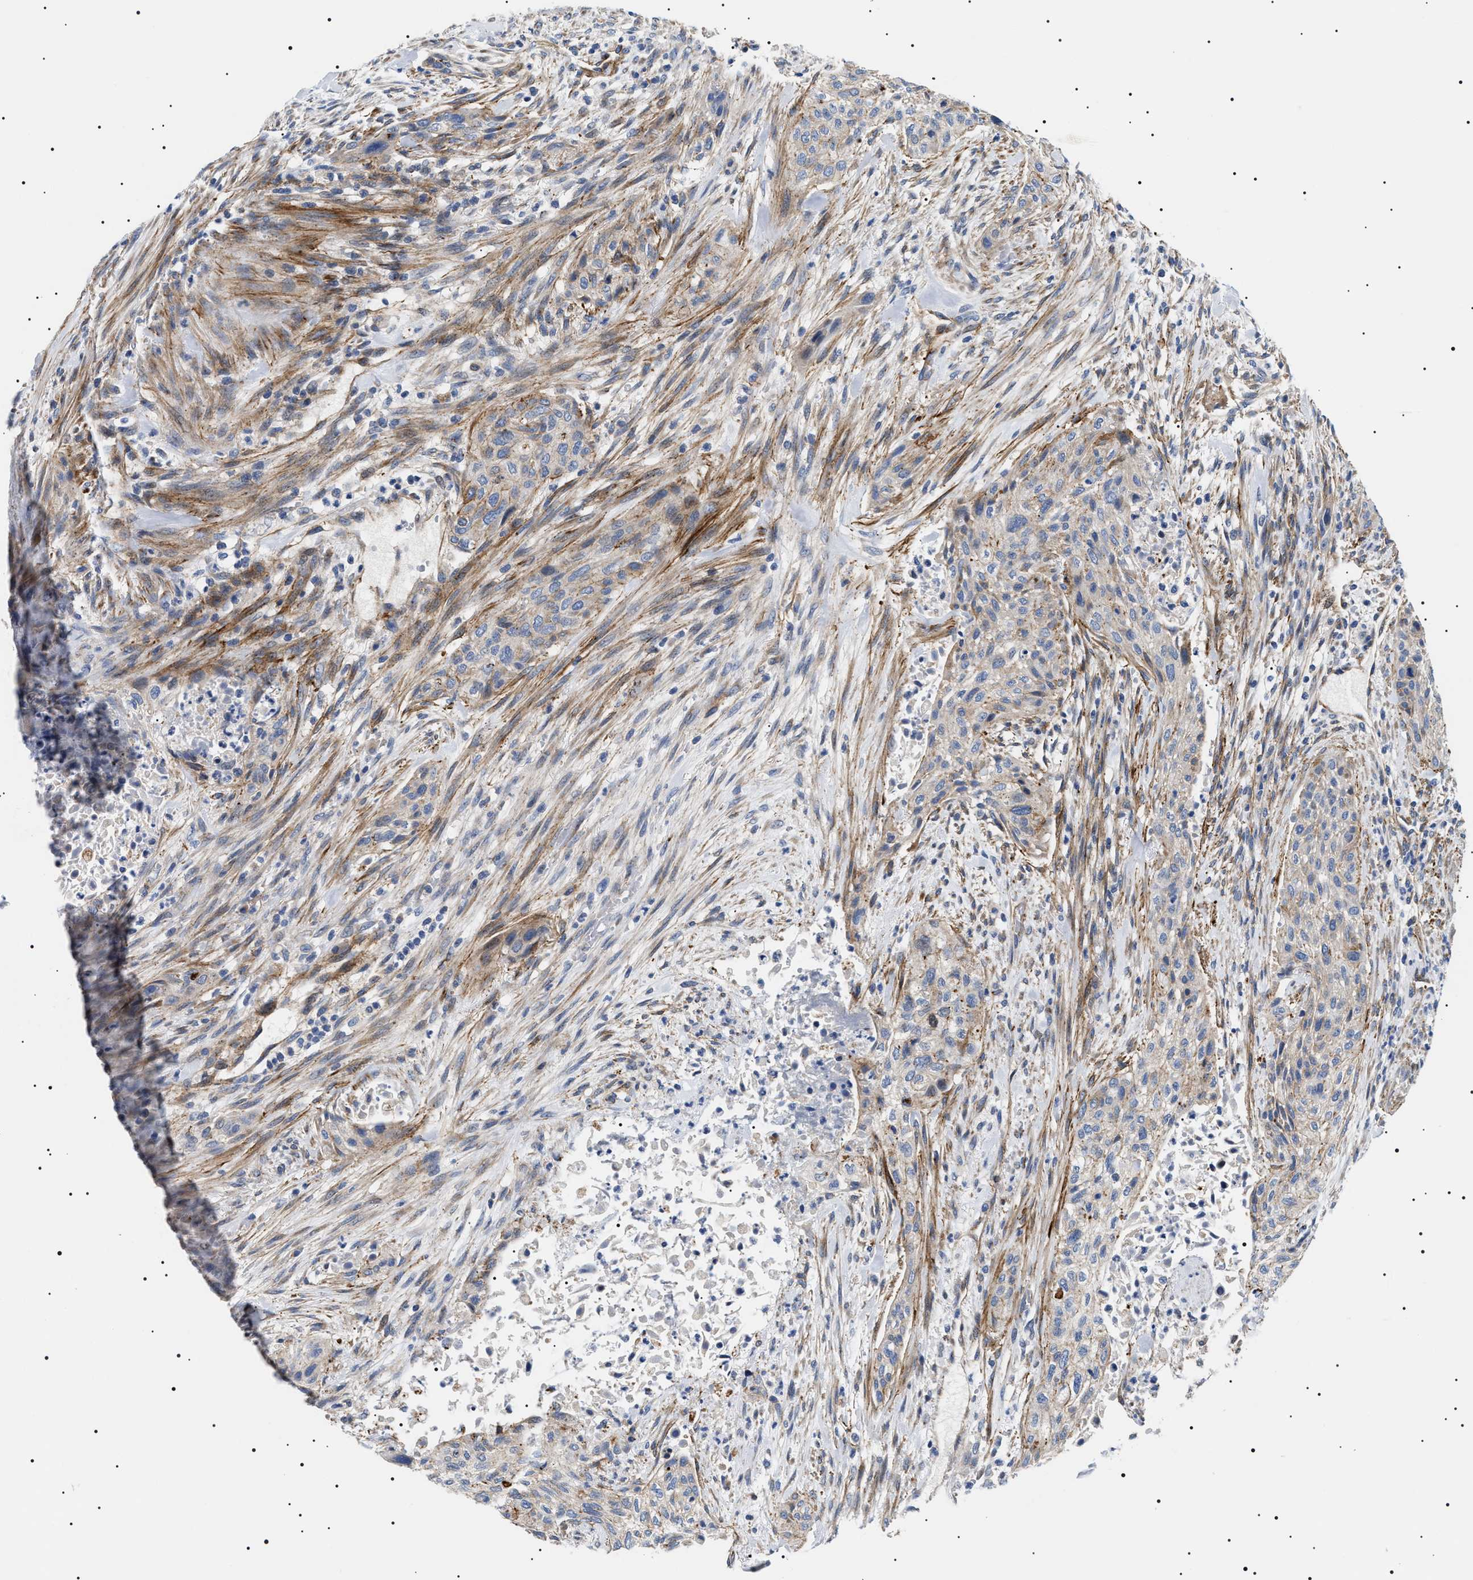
{"staining": {"intensity": "moderate", "quantity": "<25%", "location": "cytoplasmic/membranous"}, "tissue": "urothelial cancer", "cell_type": "Tumor cells", "image_type": "cancer", "snomed": [{"axis": "morphology", "description": "Urothelial carcinoma, Low grade"}, {"axis": "morphology", "description": "Urothelial carcinoma, High grade"}, {"axis": "topography", "description": "Urinary bladder"}], "caption": "Urothelial cancer stained with DAB immunohistochemistry (IHC) reveals low levels of moderate cytoplasmic/membranous positivity in approximately <25% of tumor cells. (brown staining indicates protein expression, while blue staining denotes nuclei).", "gene": "TMEM222", "patient": {"sex": "male", "age": 35}}